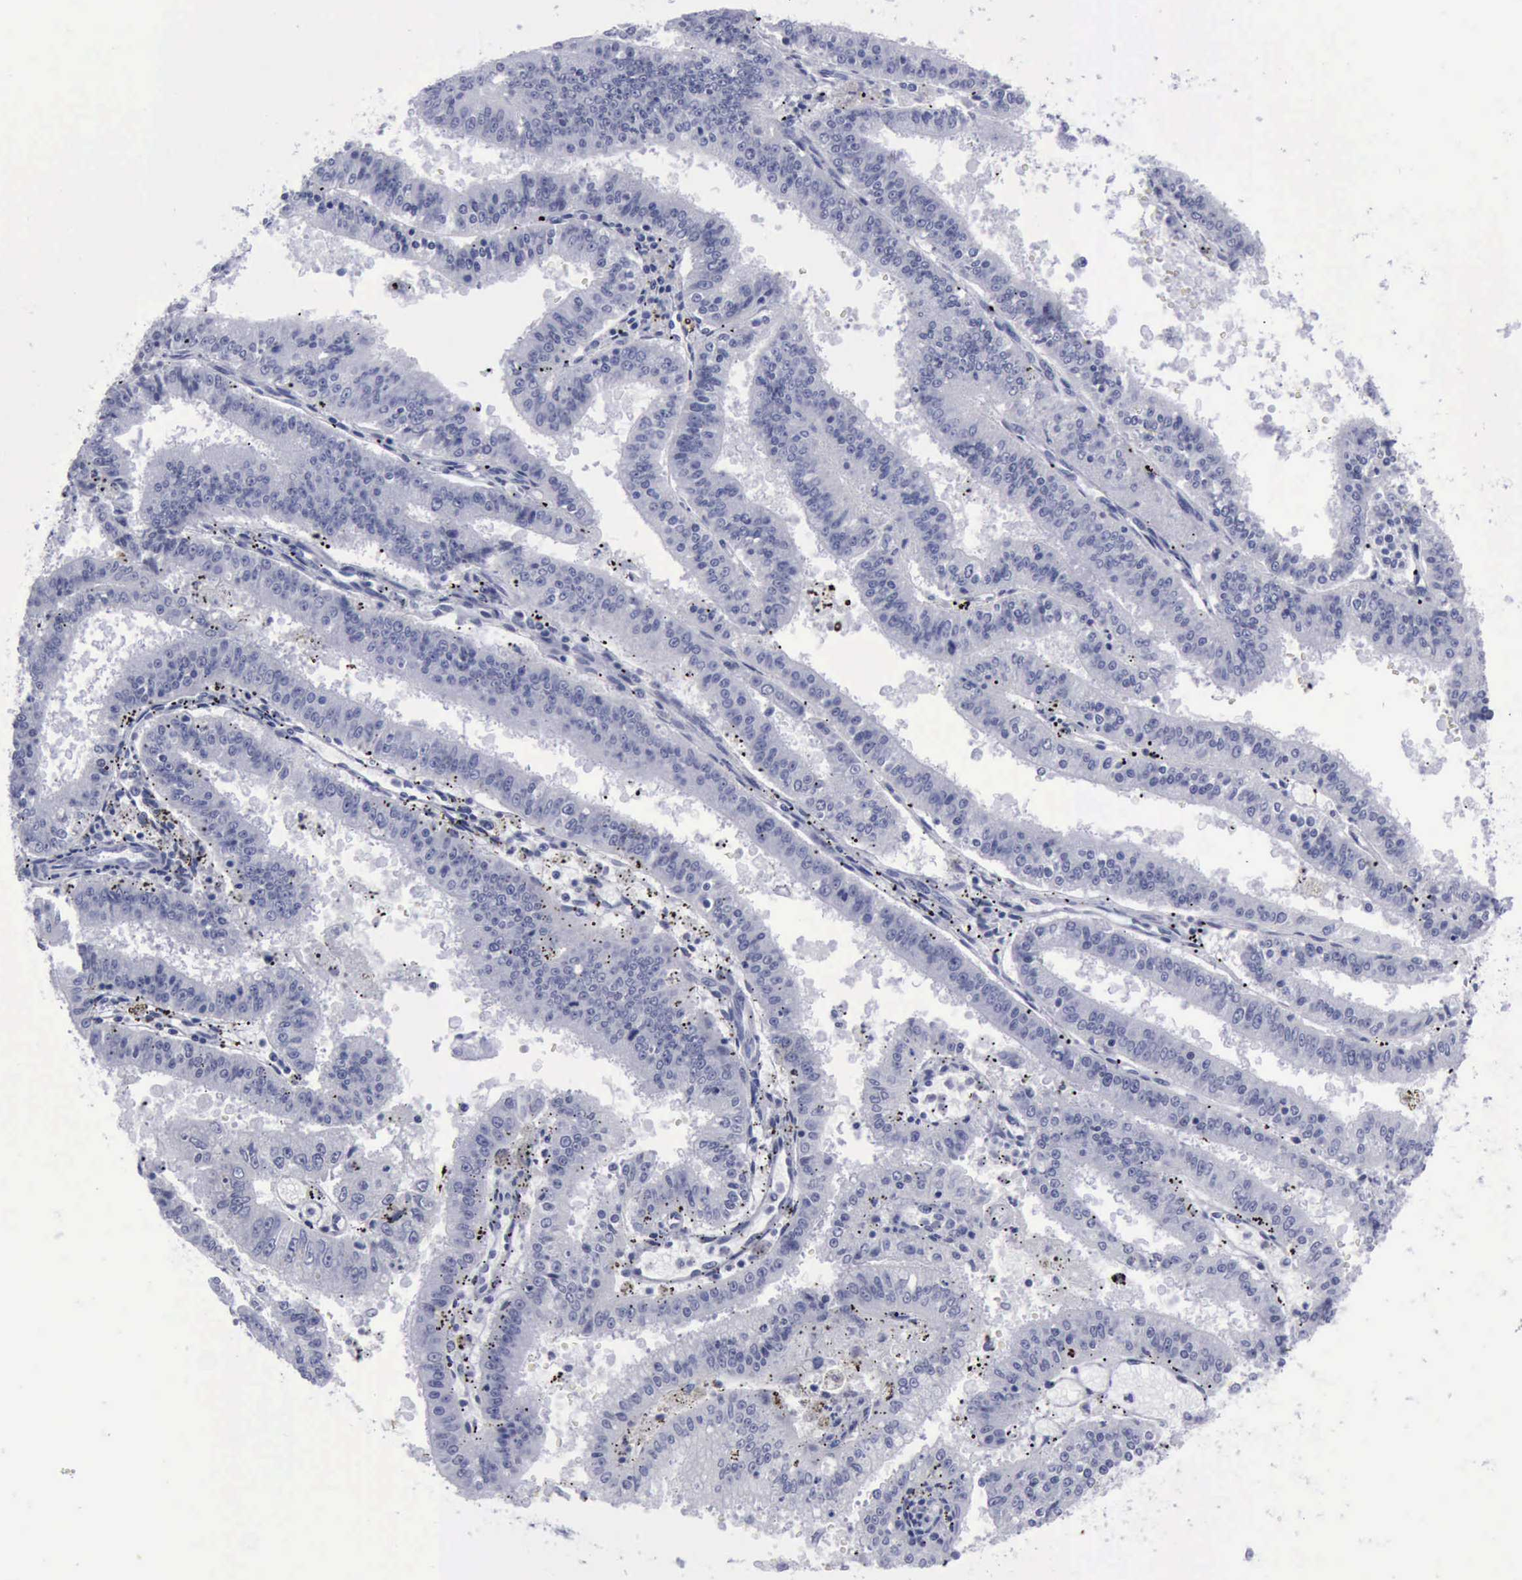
{"staining": {"intensity": "negative", "quantity": "none", "location": "none"}, "tissue": "endometrial cancer", "cell_type": "Tumor cells", "image_type": "cancer", "snomed": [{"axis": "morphology", "description": "Adenocarcinoma, NOS"}, {"axis": "topography", "description": "Endometrium"}], "caption": "IHC photomicrograph of adenocarcinoma (endometrial) stained for a protein (brown), which reveals no expression in tumor cells.", "gene": "KRT13", "patient": {"sex": "female", "age": 66}}